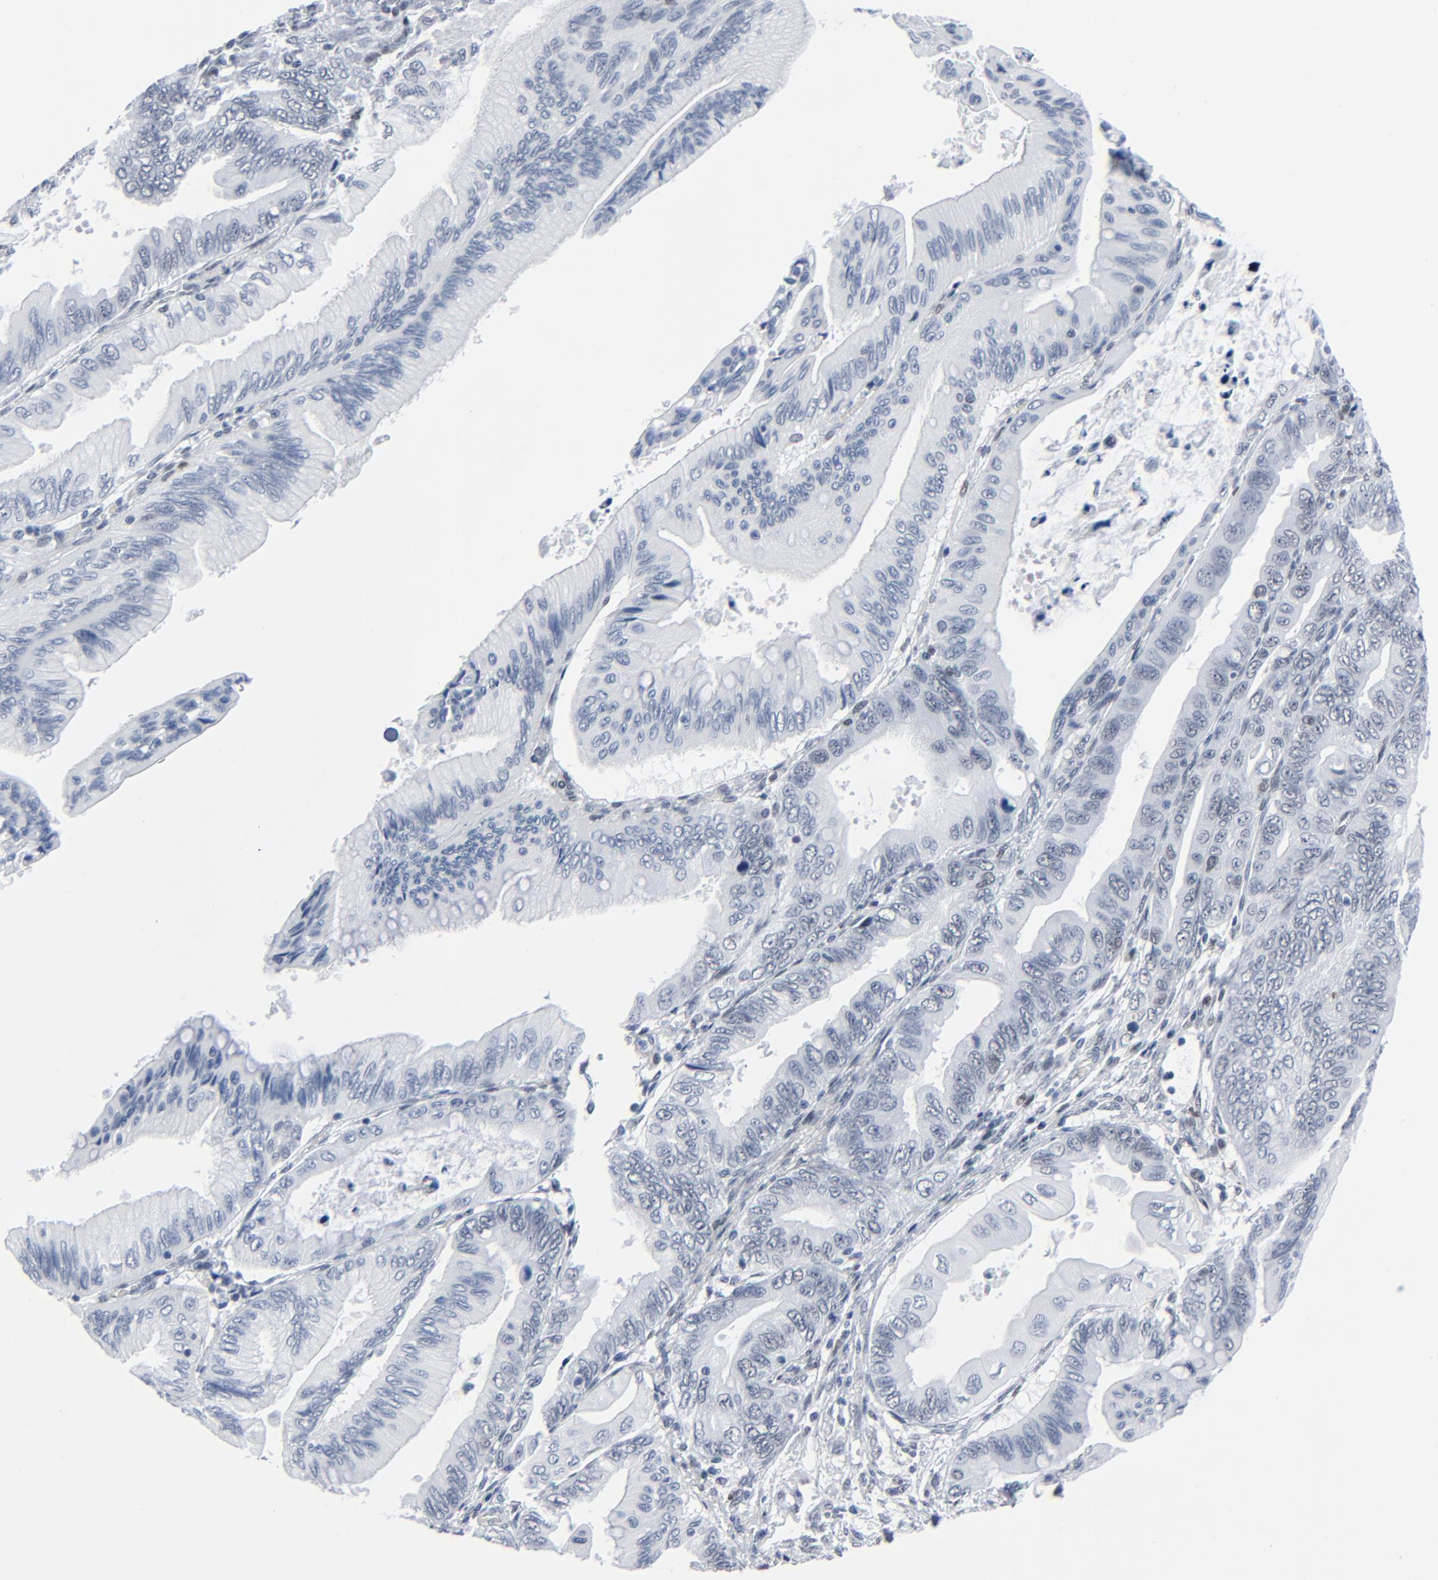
{"staining": {"intensity": "negative", "quantity": "none", "location": "none"}, "tissue": "pancreatic cancer", "cell_type": "Tumor cells", "image_type": "cancer", "snomed": [{"axis": "morphology", "description": "Adenocarcinoma, NOS"}, {"axis": "topography", "description": "Pancreas"}], "caption": "IHC histopathology image of adenocarcinoma (pancreatic) stained for a protein (brown), which displays no staining in tumor cells.", "gene": "SIRT1", "patient": {"sex": "female", "age": 66}}